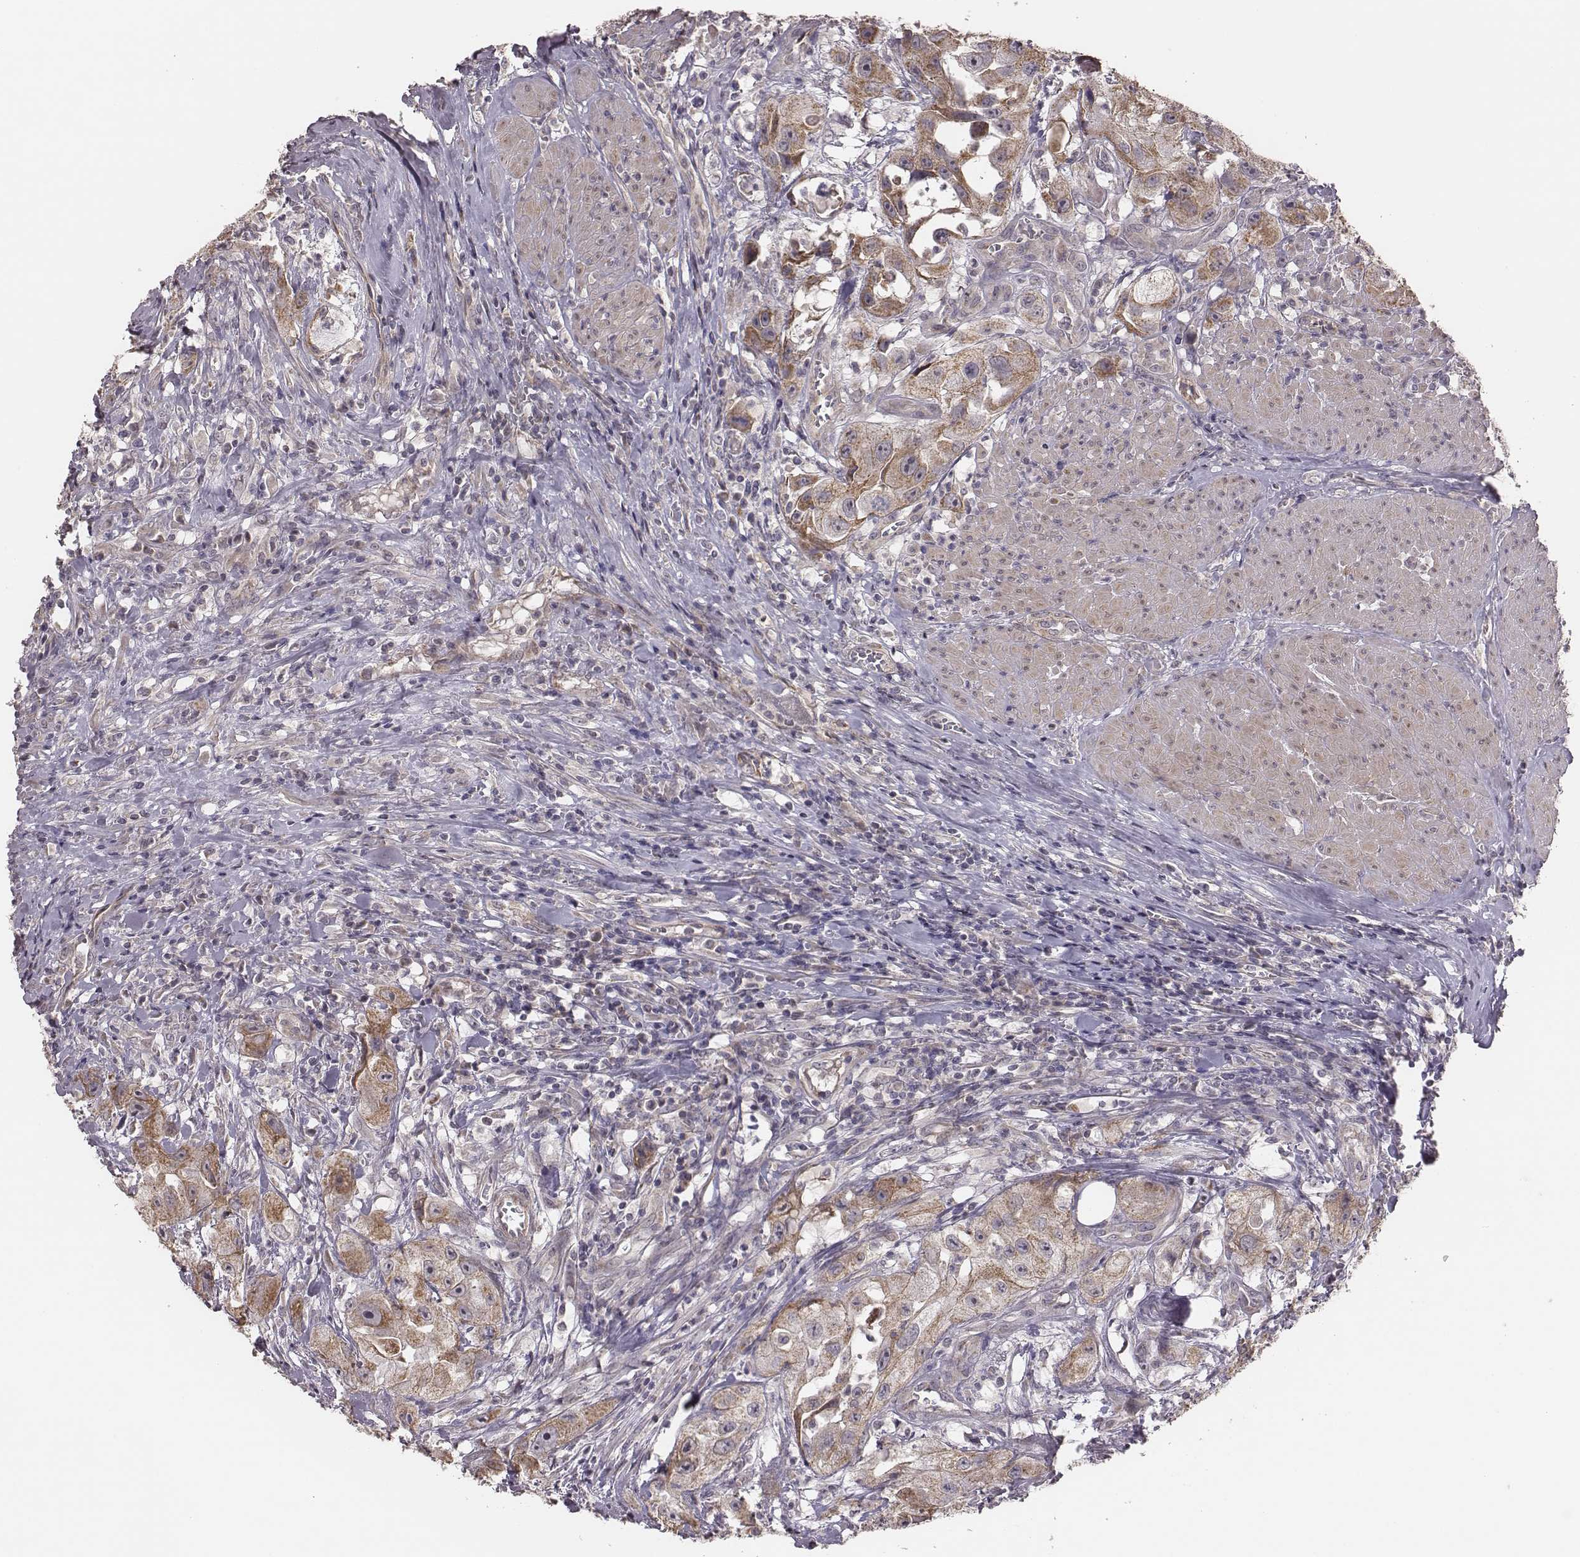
{"staining": {"intensity": "weak", "quantity": ">75%", "location": "cytoplasmic/membranous"}, "tissue": "urothelial cancer", "cell_type": "Tumor cells", "image_type": "cancer", "snomed": [{"axis": "morphology", "description": "Urothelial carcinoma, High grade"}, {"axis": "topography", "description": "Urinary bladder"}], "caption": "Immunohistochemistry (IHC) of urothelial cancer reveals low levels of weak cytoplasmic/membranous positivity in about >75% of tumor cells.", "gene": "HAVCR1", "patient": {"sex": "male", "age": 79}}